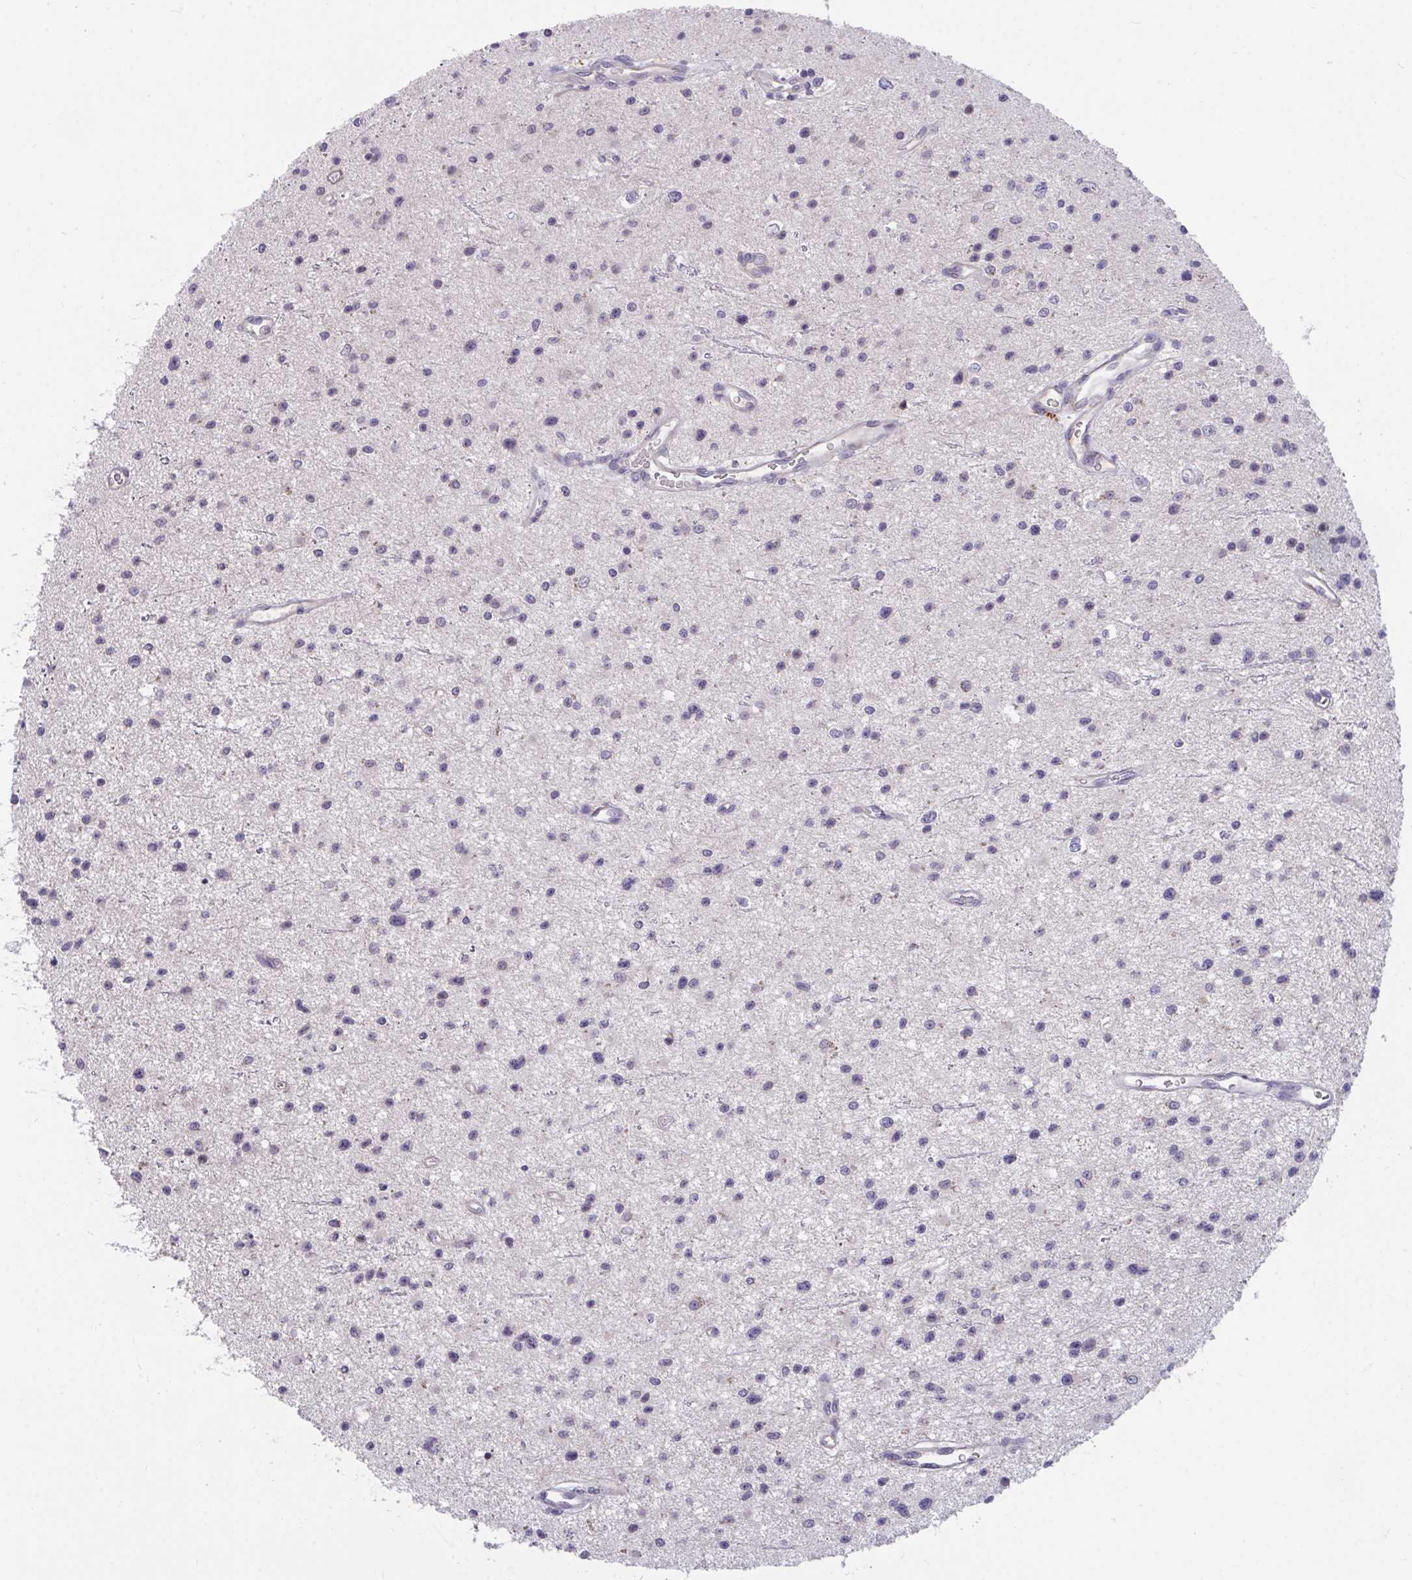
{"staining": {"intensity": "negative", "quantity": "none", "location": "none"}, "tissue": "glioma", "cell_type": "Tumor cells", "image_type": "cancer", "snomed": [{"axis": "morphology", "description": "Glioma, malignant, Low grade"}, {"axis": "topography", "description": "Brain"}], "caption": "High power microscopy image of an immunohistochemistry histopathology image of glioma, revealing no significant staining in tumor cells. The staining is performed using DAB (3,3'-diaminobenzidine) brown chromogen with nuclei counter-stained in using hematoxylin.", "gene": "SUSD4", "patient": {"sex": "male", "age": 43}}